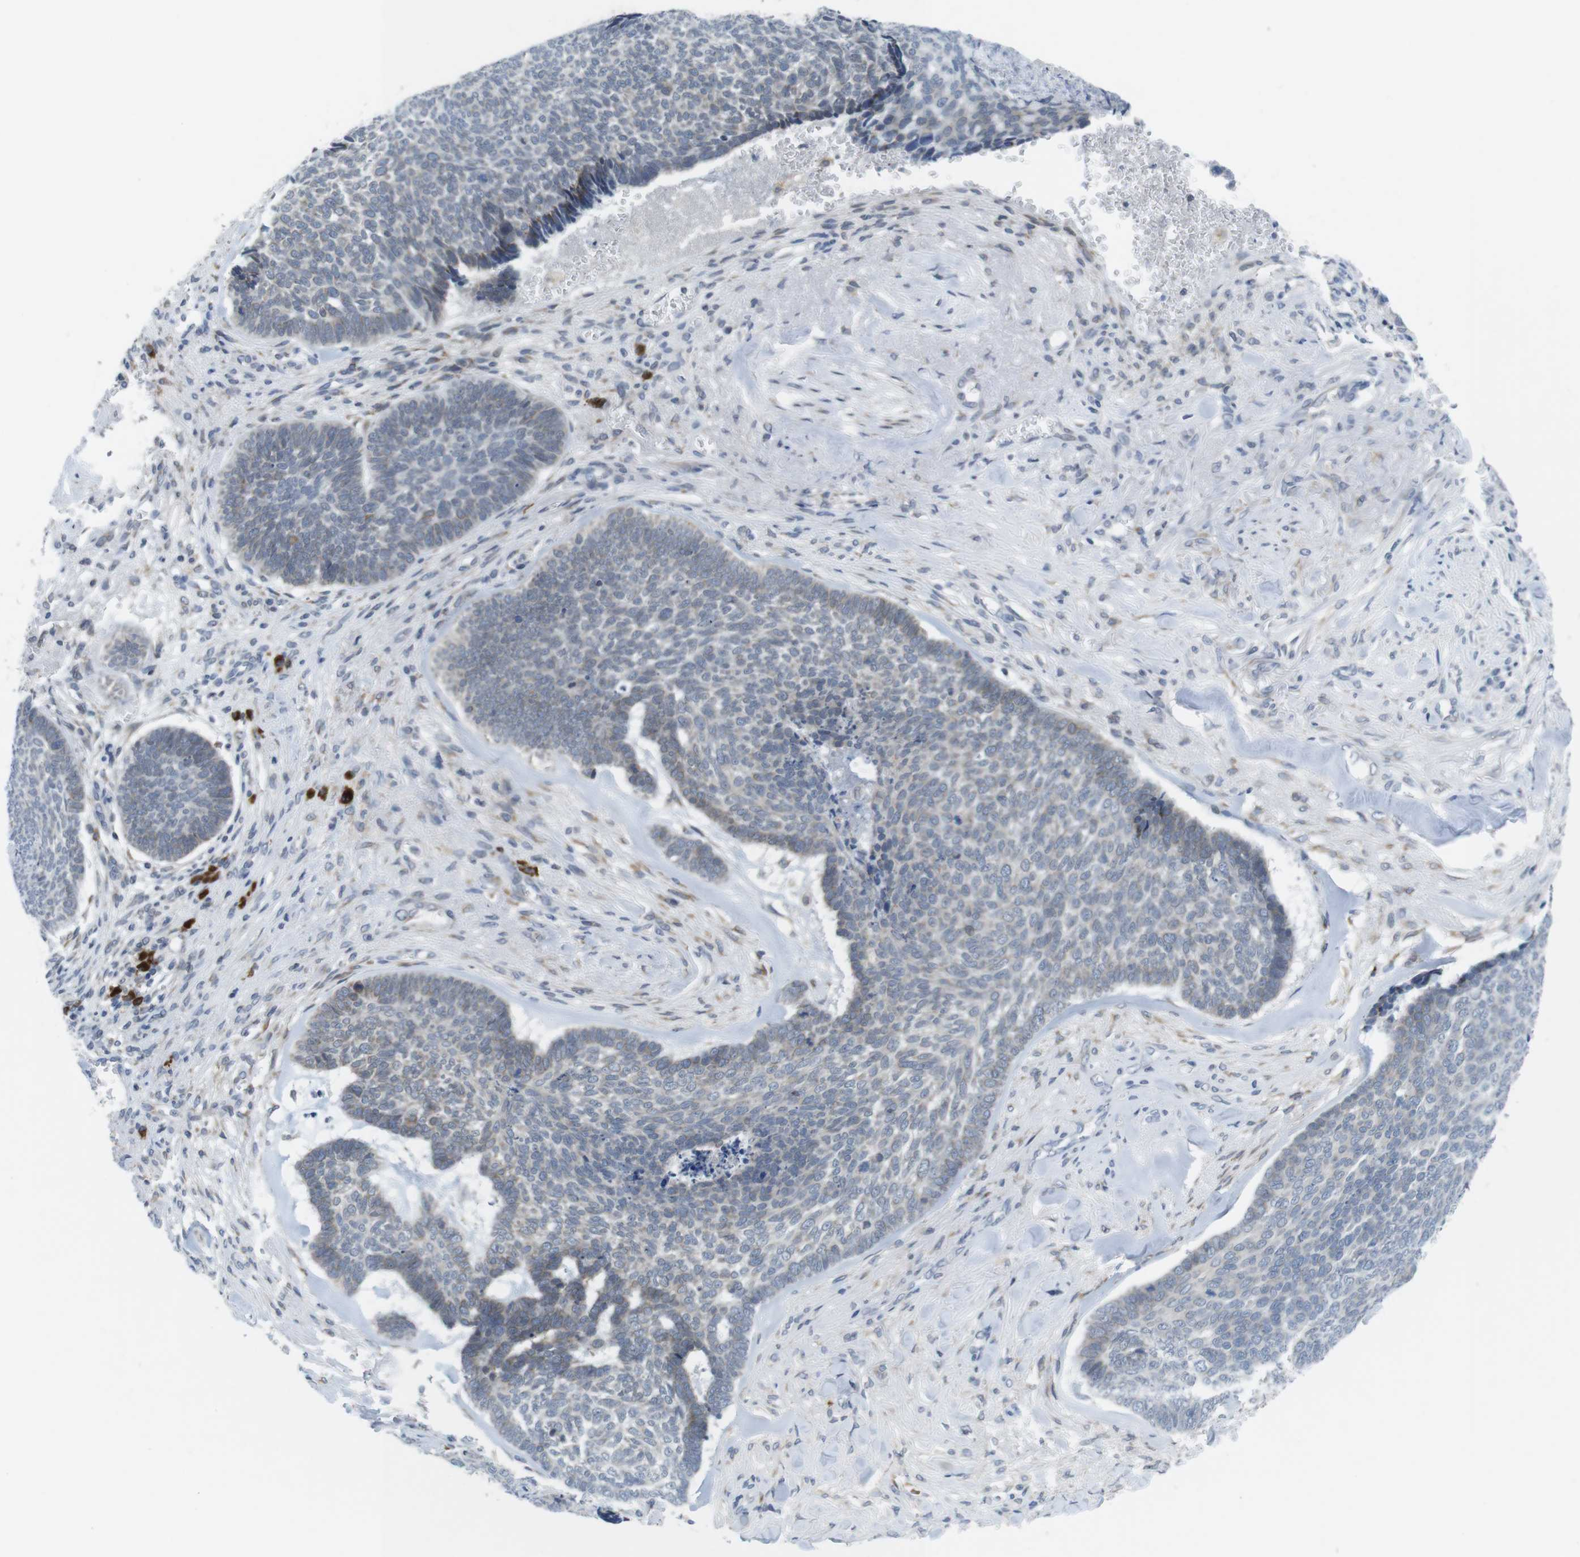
{"staining": {"intensity": "negative", "quantity": "none", "location": "none"}, "tissue": "skin cancer", "cell_type": "Tumor cells", "image_type": "cancer", "snomed": [{"axis": "morphology", "description": "Basal cell carcinoma"}, {"axis": "topography", "description": "Skin"}], "caption": "Tumor cells are negative for brown protein staining in skin cancer. The staining is performed using DAB (3,3'-diaminobenzidine) brown chromogen with nuclei counter-stained in using hematoxylin.", "gene": "ERGIC3", "patient": {"sex": "male", "age": 84}}